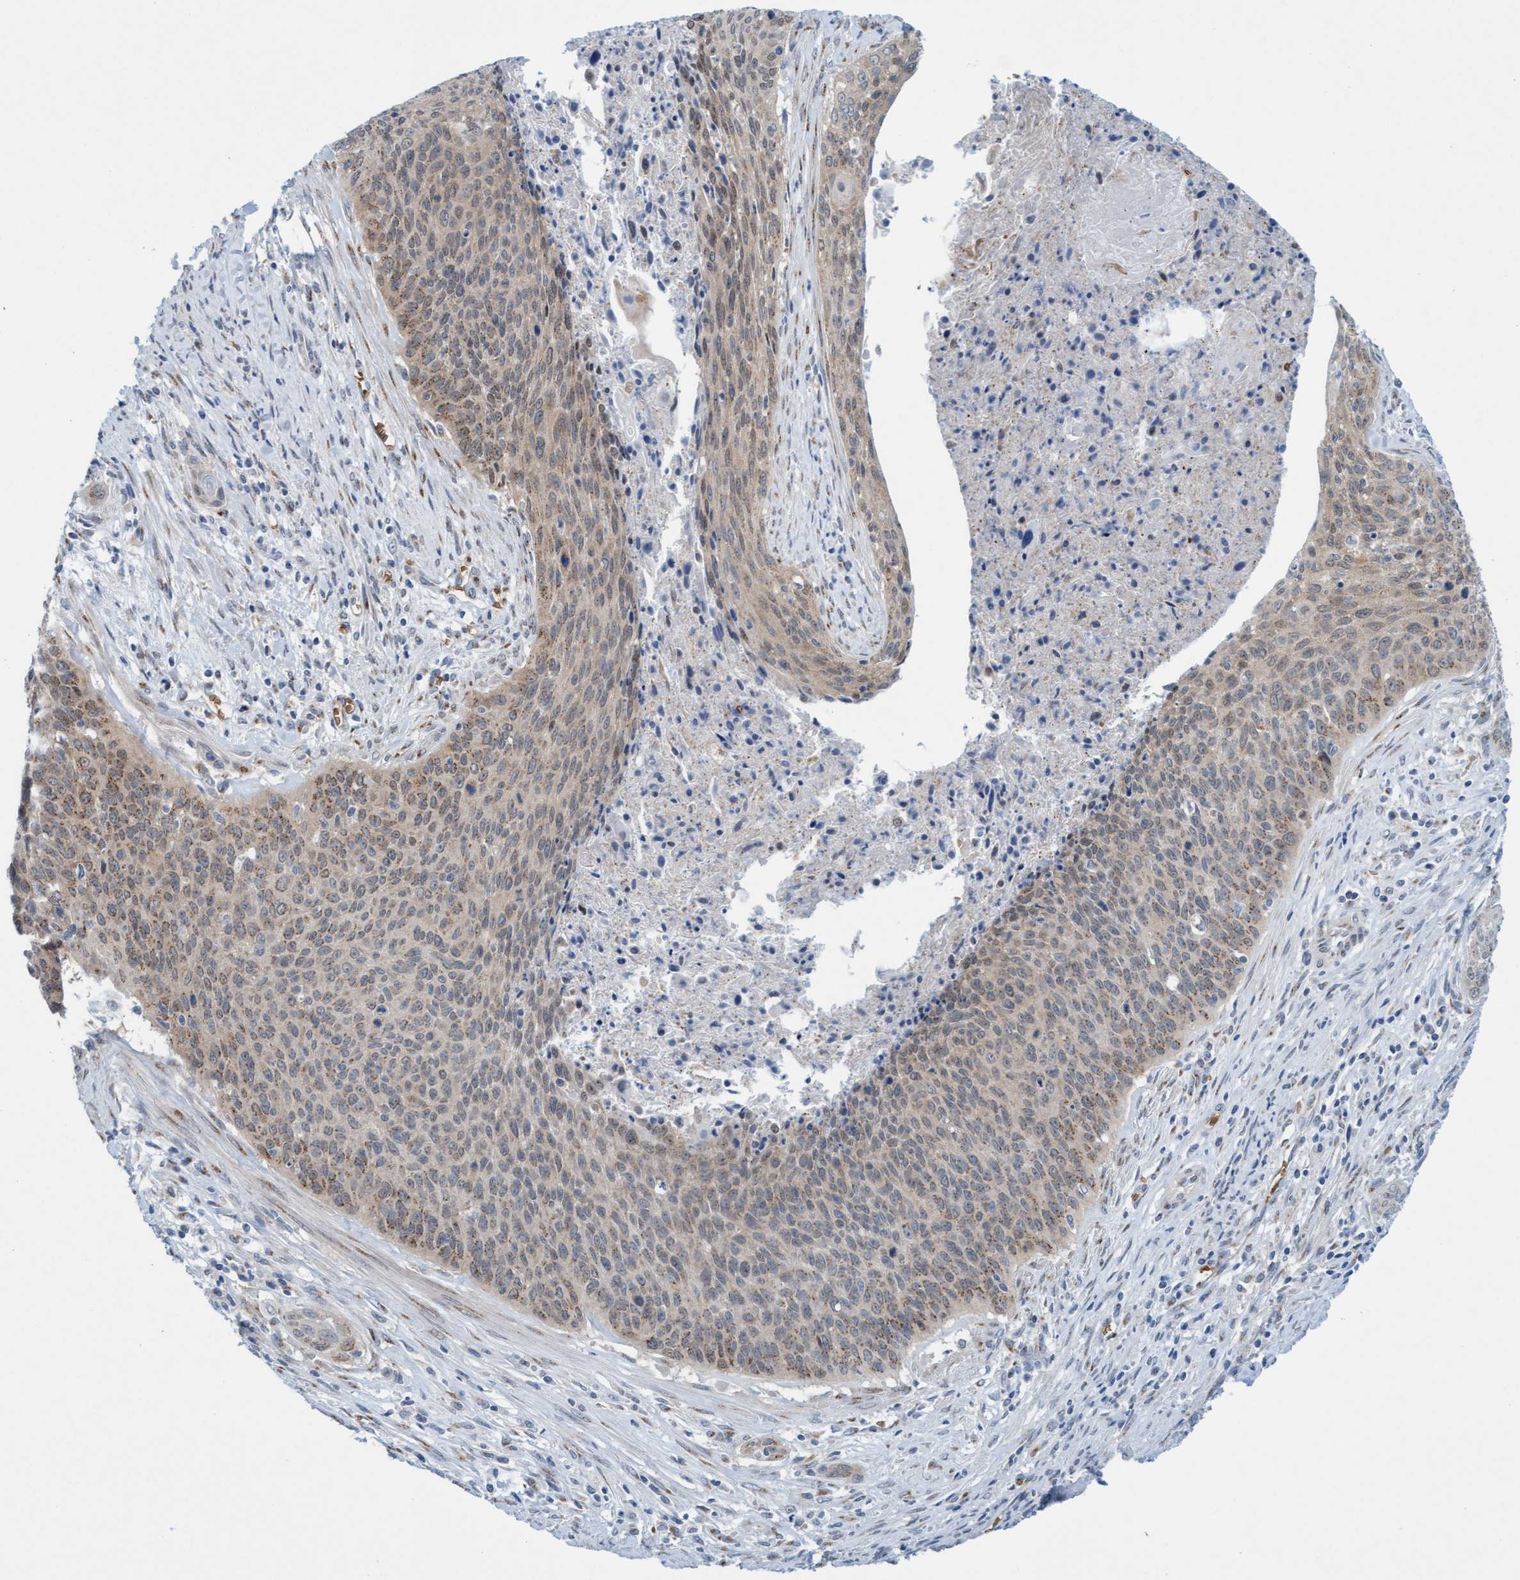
{"staining": {"intensity": "weak", "quantity": "25%-75%", "location": "cytoplasmic/membranous"}, "tissue": "cervical cancer", "cell_type": "Tumor cells", "image_type": "cancer", "snomed": [{"axis": "morphology", "description": "Squamous cell carcinoma, NOS"}, {"axis": "topography", "description": "Cervix"}], "caption": "Immunohistochemistry (IHC) histopathology image of neoplastic tissue: cervical squamous cell carcinoma stained using immunohistochemistry displays low levels of weak protein expression localized specifically in the cytoplasmic/membranous of tumor cells, appearing as a cytoplasmic/membranous brown color.", "gene": "SPEM2", "patient": {"sex": "female", "age": 55}}